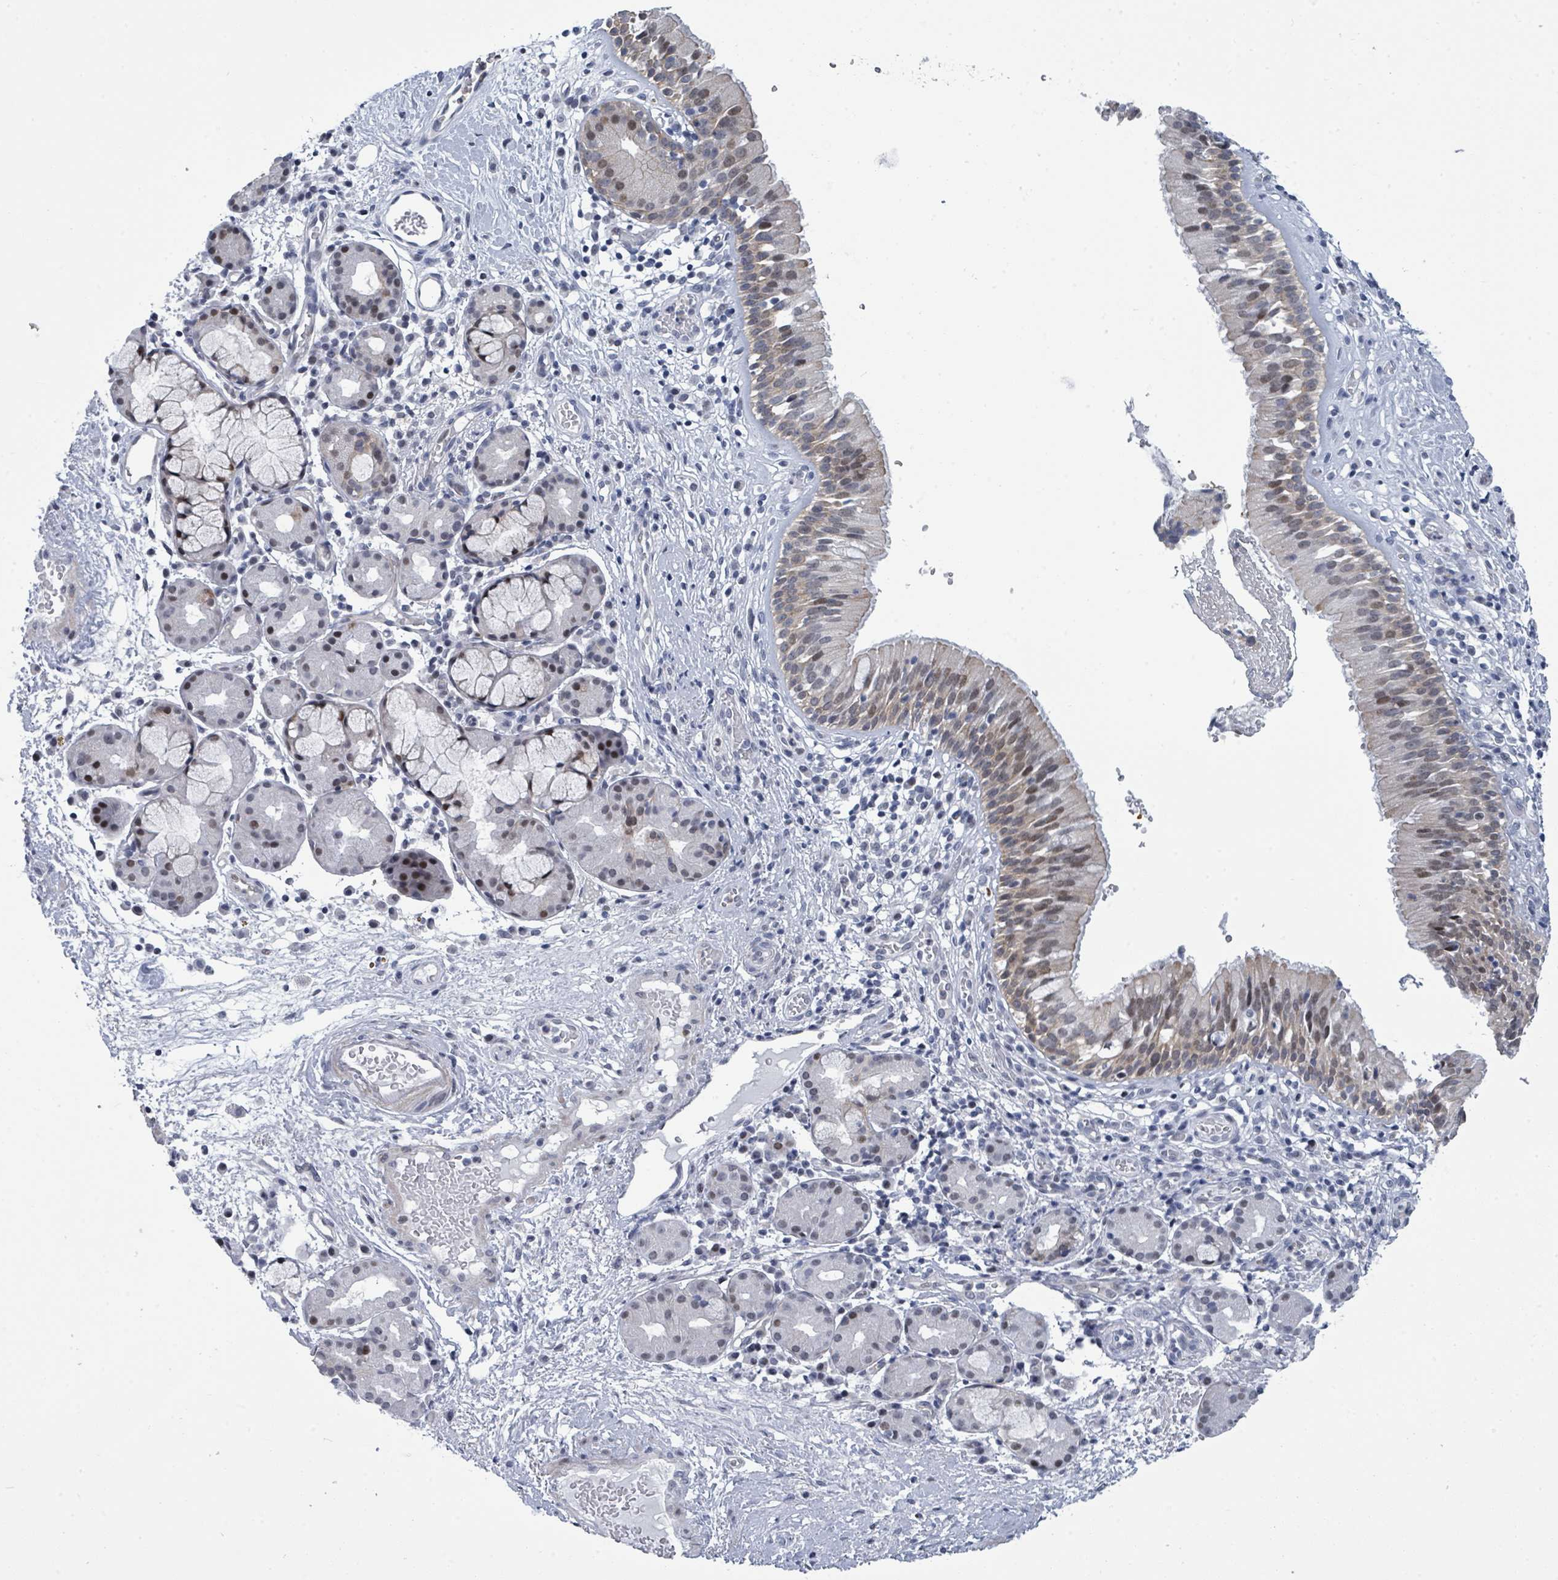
{"staining": {"intensity": "weak", "quantity": "25%-75%", "location": "cytoplasmic/membranous,nuclear"}, "tissue": "nasopharynx", "cell_type": "Respiratory epithelial cells", "image_type": "normal", "snomed": [{"axis": "morphology", "description": "Normal tissue, NOS"}, {"axis": "topography", "description": "Nasopharynx"}], "caption": "Respiratory epithelial cells exhibit weak cytoplasmic/membranous,nuclear staining in about 25%-75% of cells in unremarkable nasopharynx.", "gene": "CT45A10", "patient": {"sex": "male", "age": 65}}